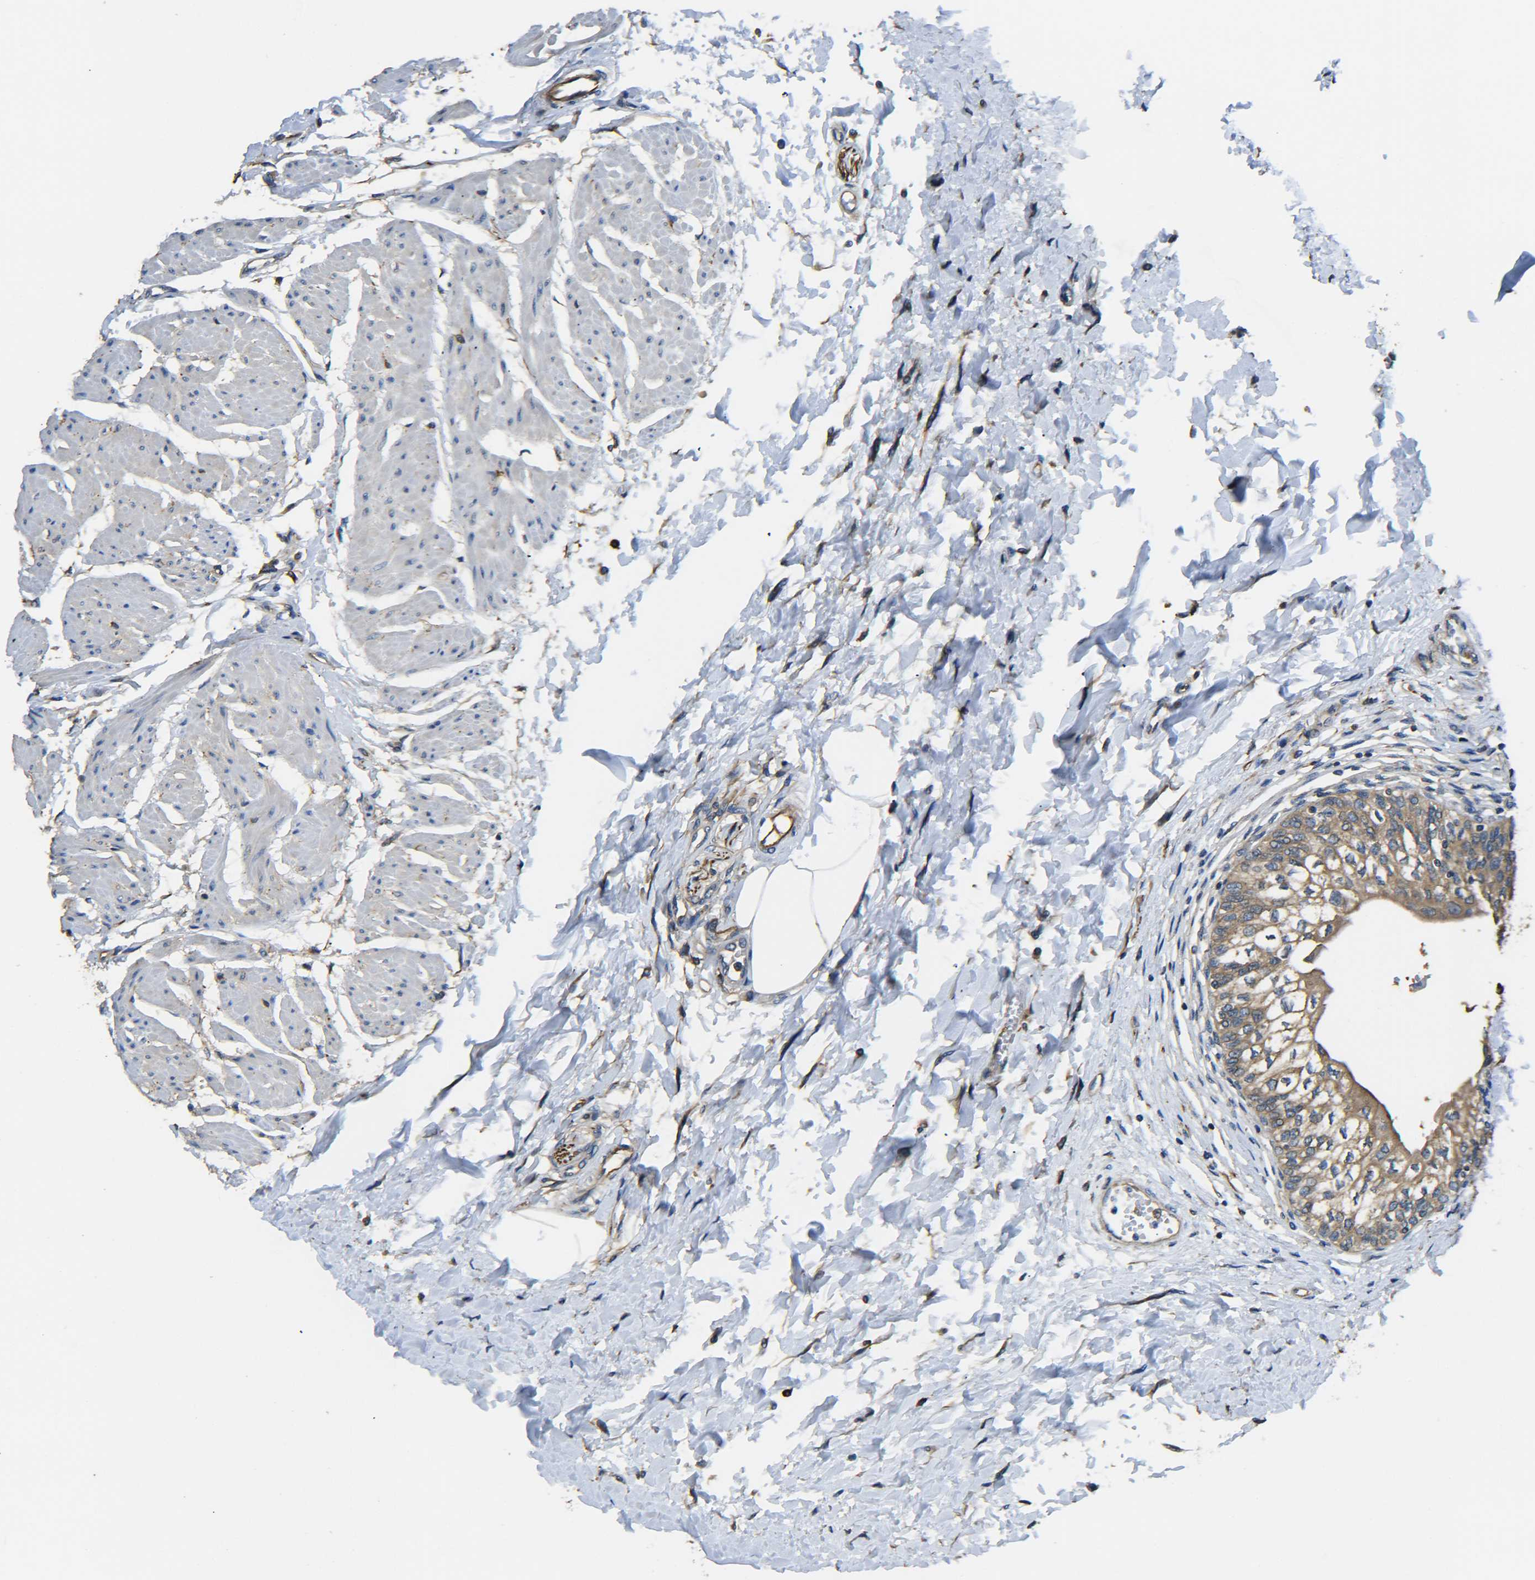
{"staining": {"intensity": "moderate", "quantity": ">75%", "location": "cytoplasmic/membranous"}, "tissue": "urinary bladder", "cell_type": "Urothelial cells", "image_type": "normal", "snomed": [{"axis": "morphology", "description": "Normal tissue, NOS"}, {"axis": "topography", "description": "Urinary bladder"}], "caption": "This is a micrograph of IHC staining of benign urinary bladder, which shows moderate staining in the cytoplasmic/membranous of urothelial cells.", "gene": "TUBB", "patient": {"sex": "male", "age": 55}}